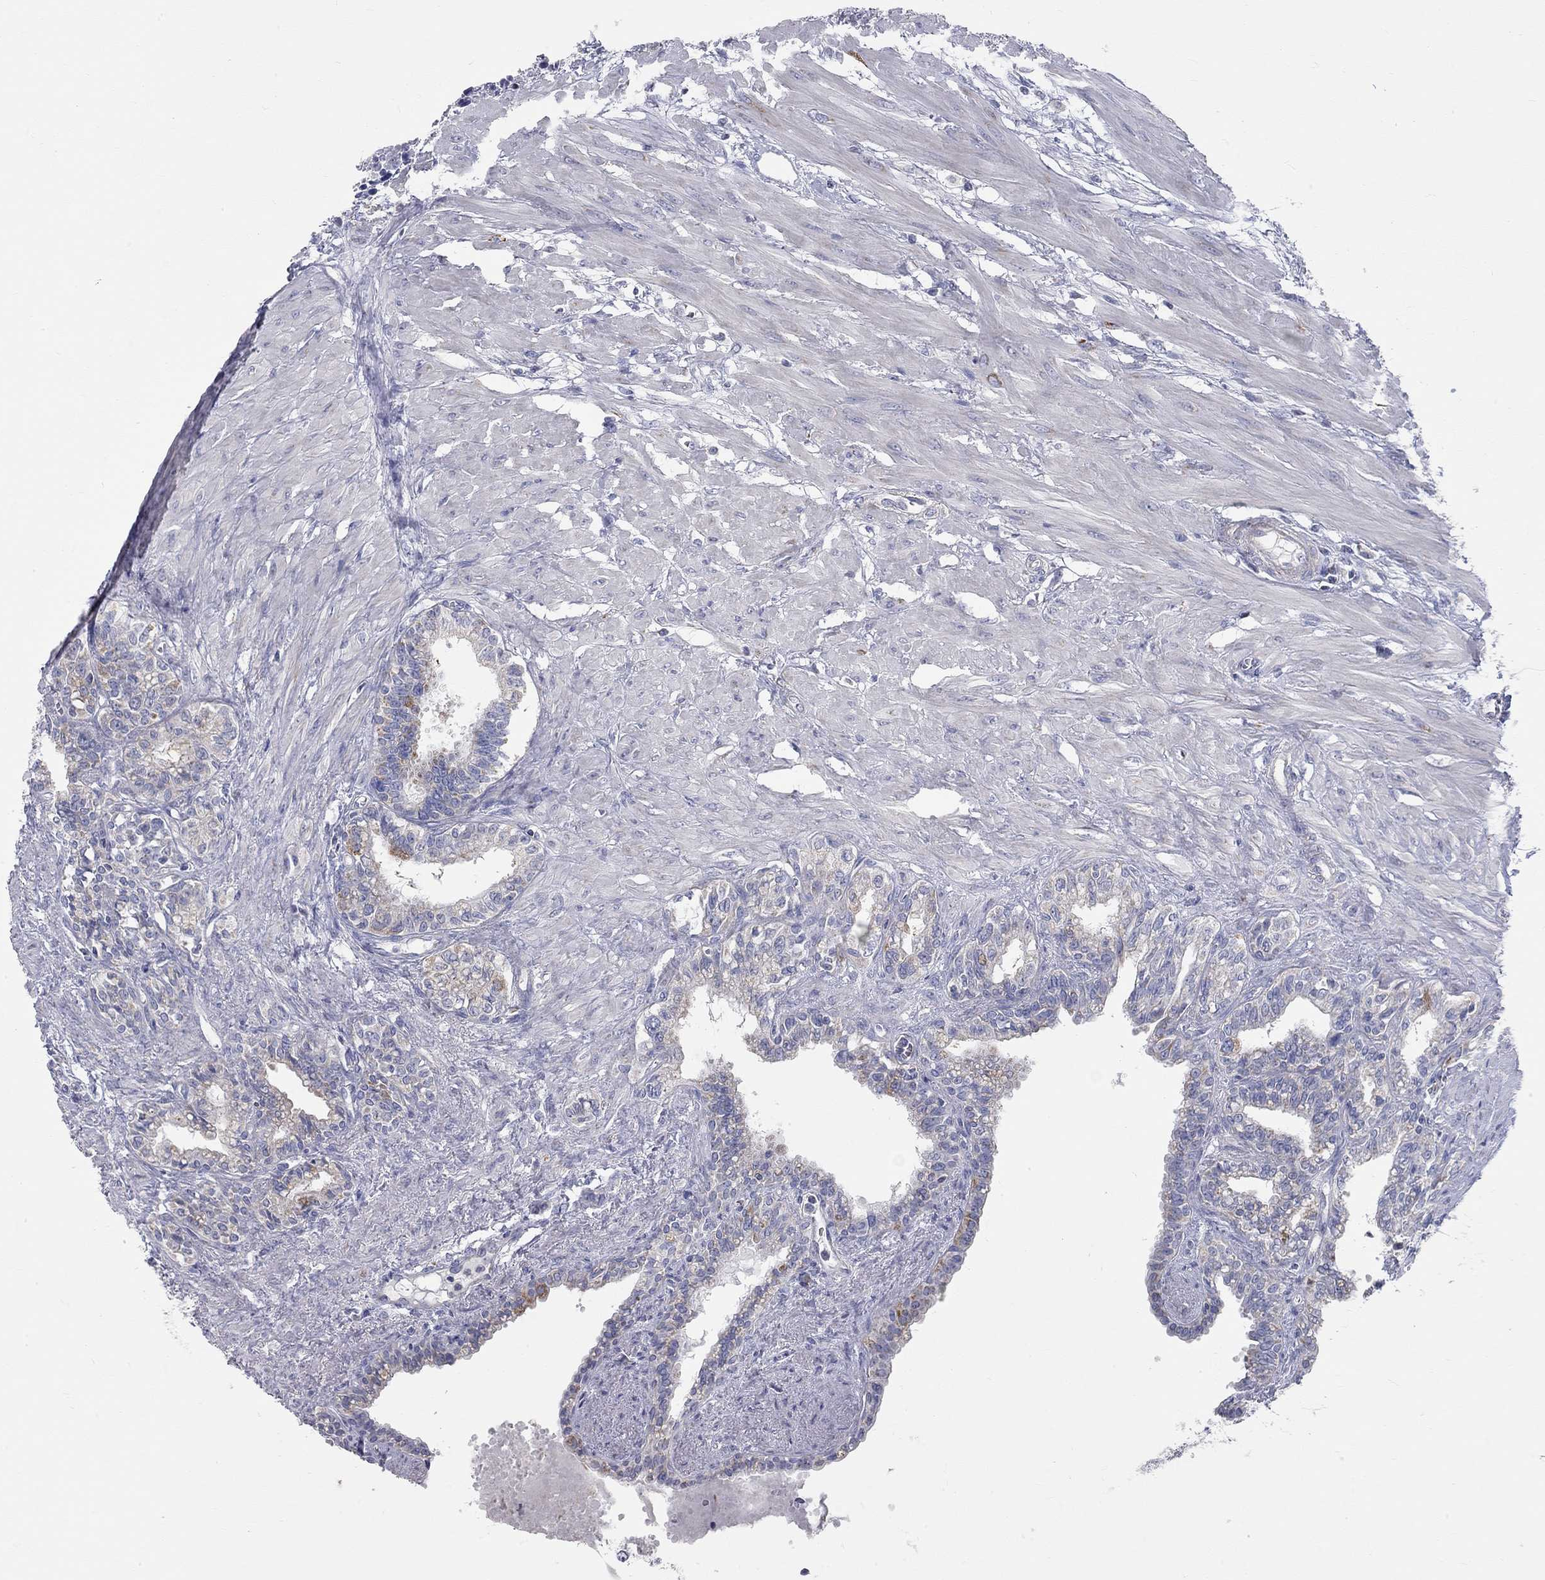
{"staining": {"intensity": "strong", "quantity": "<25%", "location": "cytoplasmic/membranous"}, "tissue": "seminal vesicle", "cell_type": "Glandular cells", "image_type": "normal", "snomed": [{"axis": "morphology", "description": "Normal tissue, NOS"}, {"axis": "morphology", "description": "Urothelial carcinoma, NOS"}, {"axis": "topography", "description": "Urinary bladder"}, {"axis": "topography", "description": "Seminal veicle"}], "caption": "Protein expression analysis of unremarkable seminal vesicle demonstrates strong cytoplasmic/membranous expression in about <25% of glandular cells.", "gene": "CFAP161", "patient": {"sex": "male", "age": 76}}